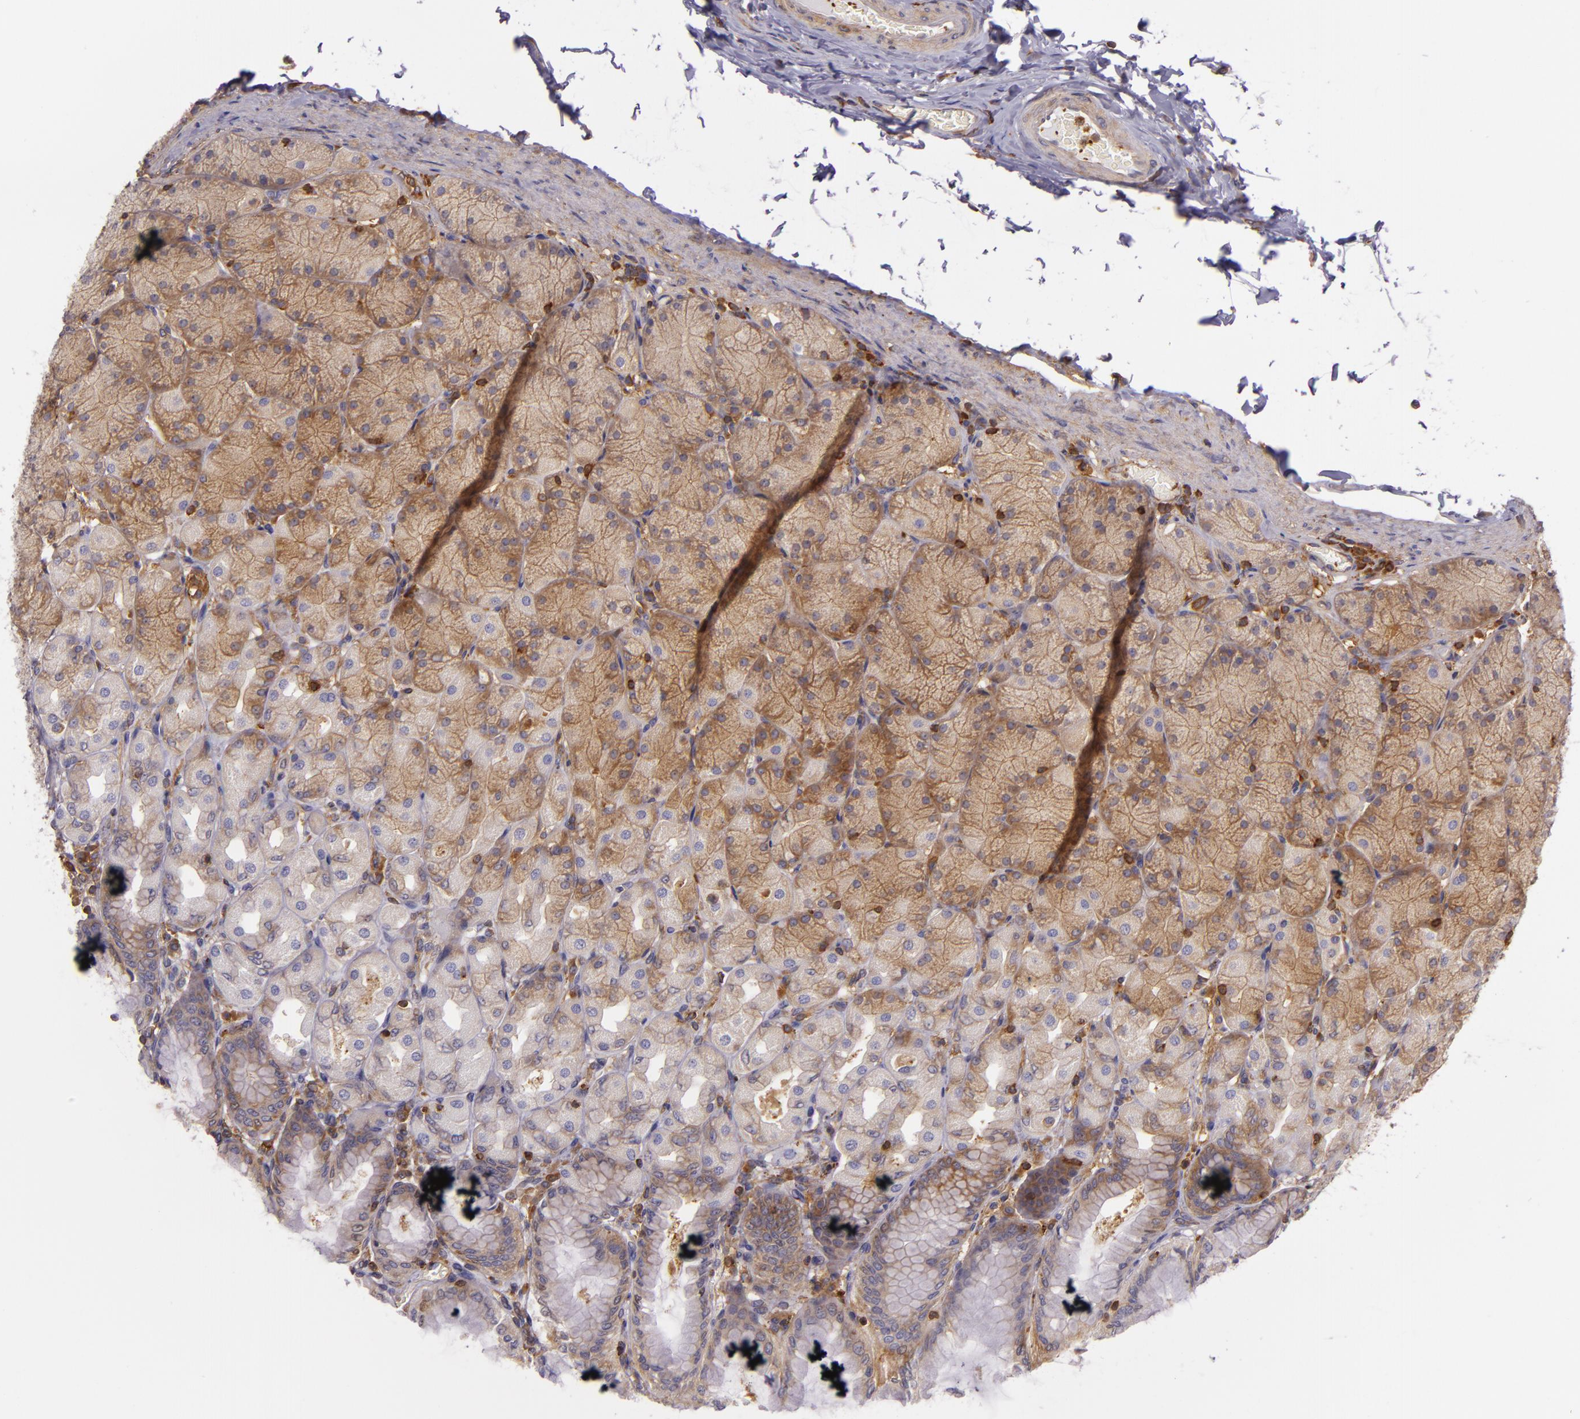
{"staining": {"intensity": "moderate", "quantity": ">75%", "location": "cytoplasmic/membranous"}, "tissue": "stomach", "cell_type": "Glandular cells", "image_type": "normal", "snomed": [{"axis": "morphology", "description": "Normal tissue, NOS"}, {"axis": "topography", "description": "Stomach, upper"}], "caption": "A photomicrograph of human stomach stained for a protein displays moderate cytoplasmic/membranous brown staining in glandular cells.", "gene": "TLN1", "patient": {"sex": "female", "age": 56}}